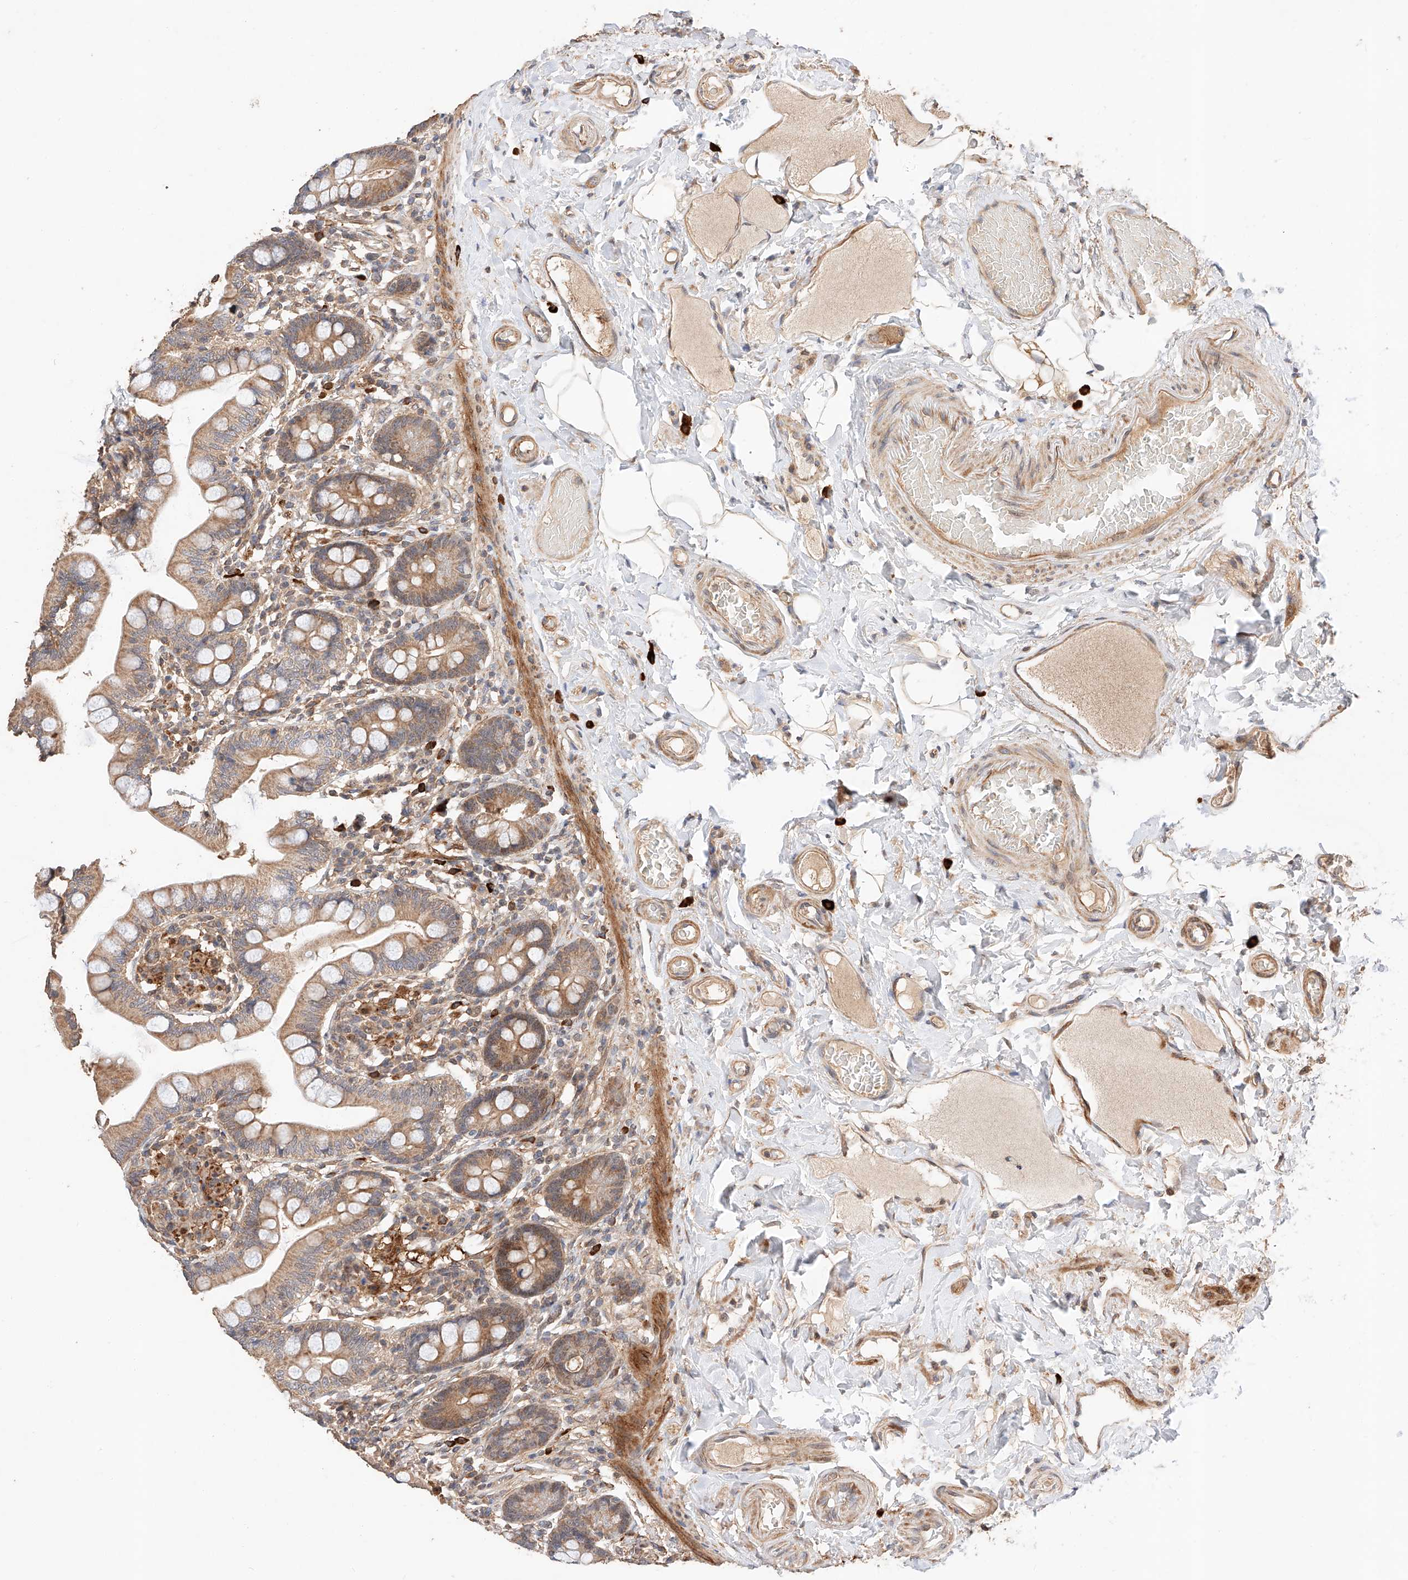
{"staining": {"intensity": "moderate", "quantity": ">75%", "location": "cytoplasmic/membranous"}, "tissue": "small intestine", "cell_type": "Glandular cells", "image_type": "normal", "snomed": [{"axis": "morphology", "description": "Normal tissue, NOS"}, {"axis": "topography", "description": "Small intestine"}], "caption": "Moderate cytoplasmic/membranous protein positivity is identified in approximately >75% of glandular cells in small intestine. (brown staining indicates protein expression, while blue staining denotes nuclei).", "gene": "RAB23", "patient": {"sex": "female", "age": 64}}